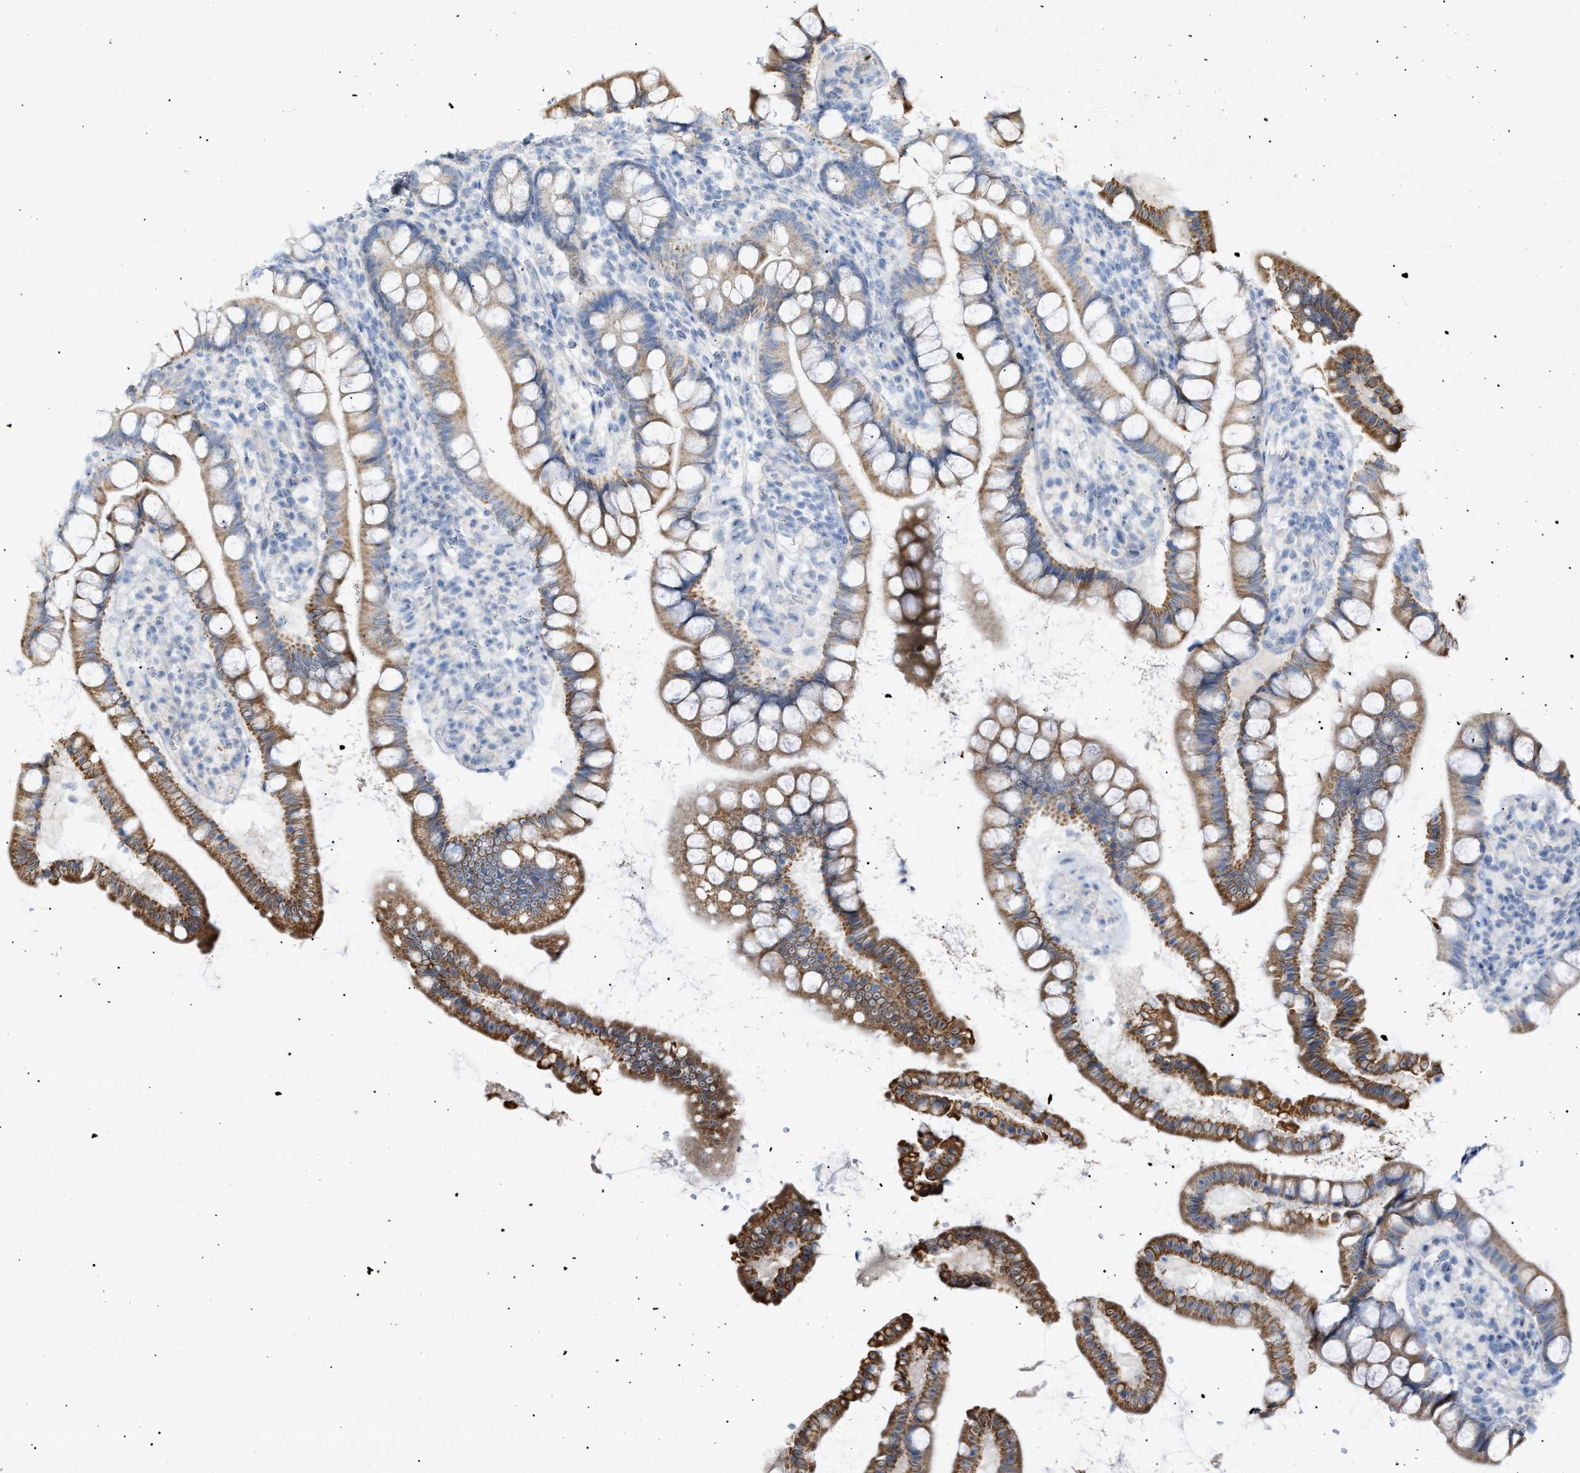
{"staining": {"intensity": "moderate", "quantity": "25%-75%", "location": "cytoplasmic/membranous"}, "tissue": "small intestine", "cell_type": "Glandular cells", "image_type": "normal", "snomed": [{"axis": "morphology", "description": "Normal tissue, NOS"}, {"axis": "topography", "description": "Small intestine"}], "caption": "This is an image of IHC staining of unremarkable small intestine, which shows moderate positivity in the cytoplasmic/membranous of glandular cells.", "gene": "SLC25A31", "patient": {"sex": "female", "age": 84}}